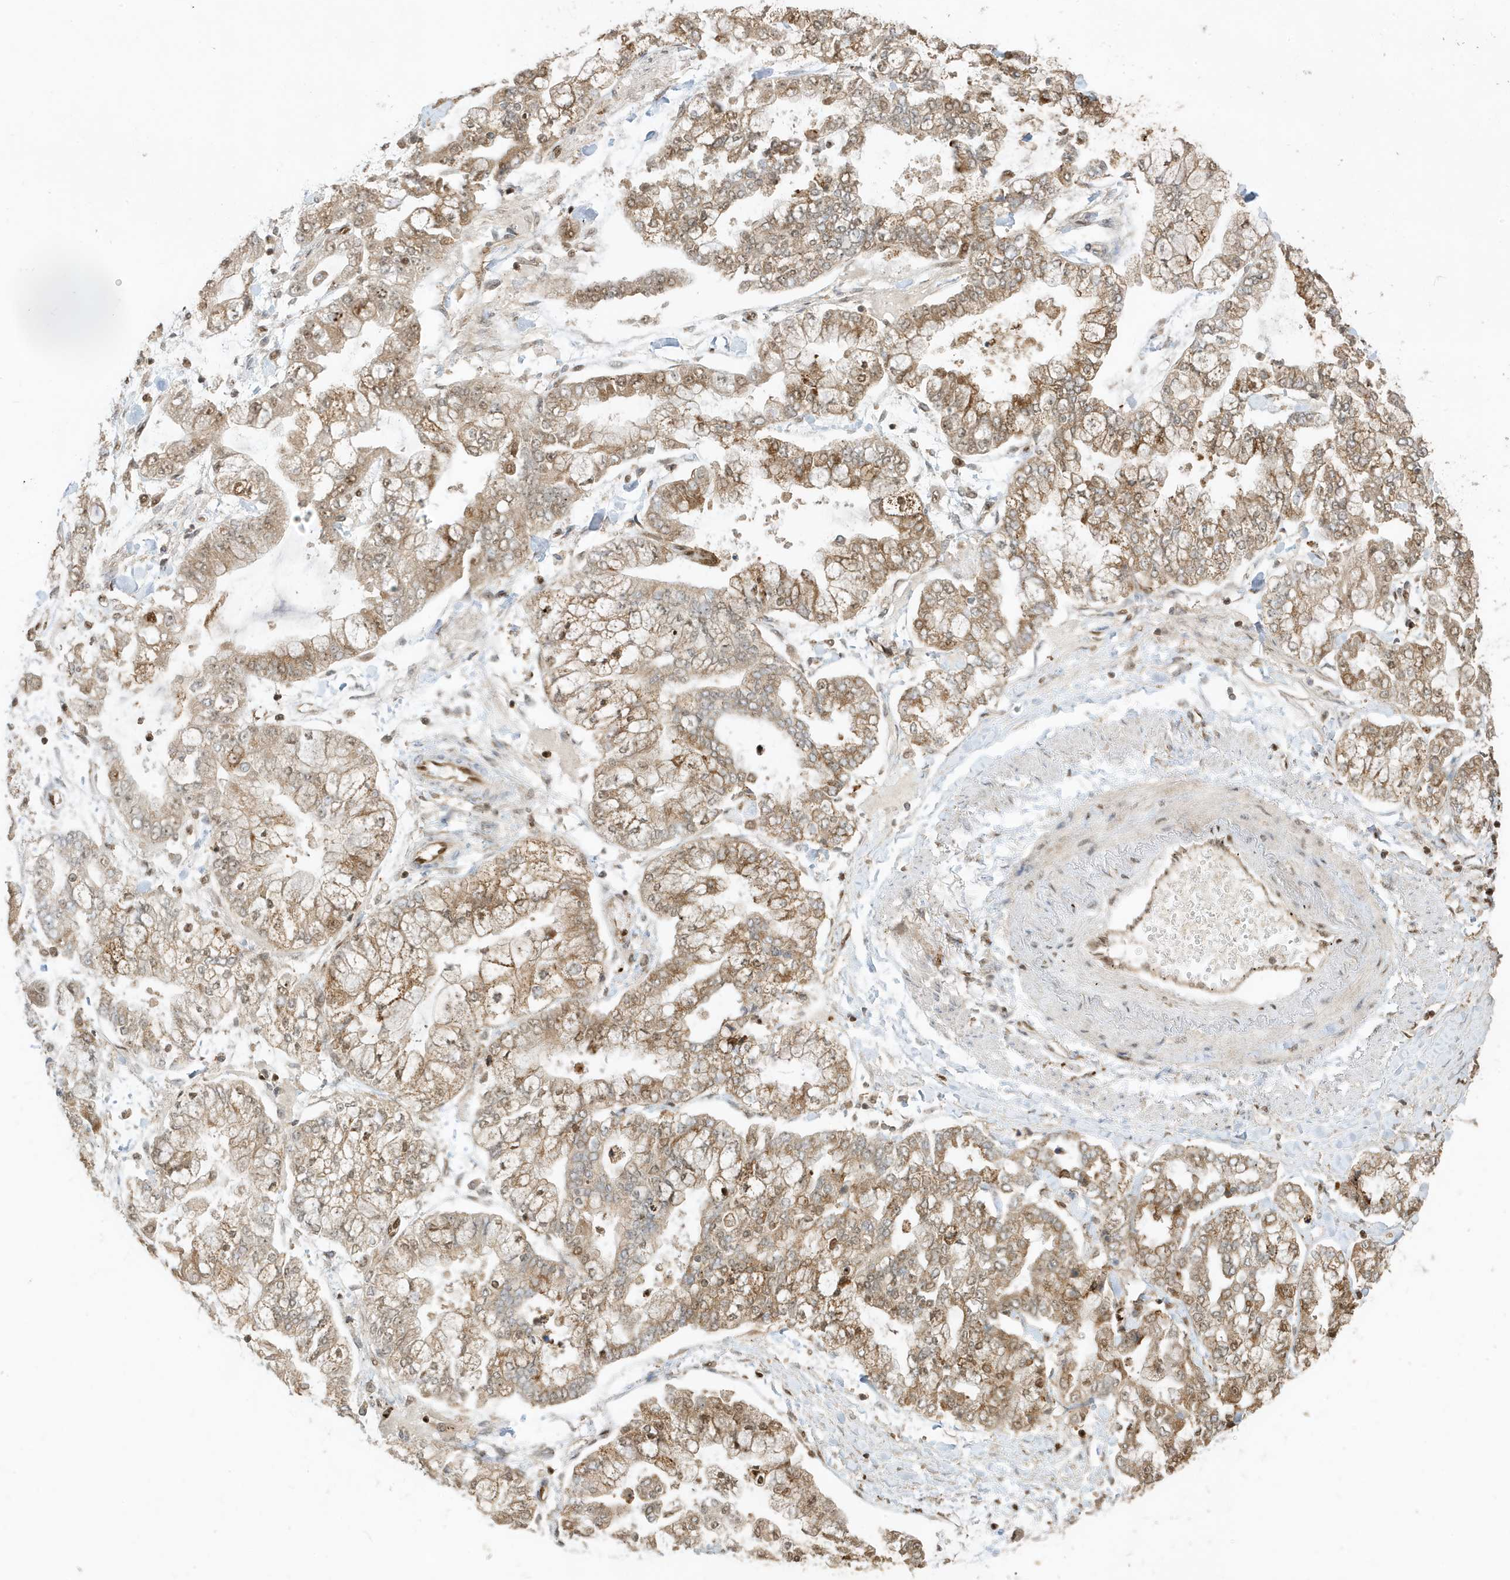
{"staining": {"intensity": "moderate", "quantity": ">75%", "location": "cytoplasmic/membranous,nuclear"}, "tissue": "stomach cancer", "cell_type": "Tumor cells", "image_type": "cancer", "snomed": [{"axis": "morphology", "description": "Normal tissue, NOS"}, {"axis": "morphology", "description": "Adenocarcinoma, NOS"}, {"axis": "topography", "description": "Stomach, upper"}, {"axis": "topography", "description": "Stomach"}], "caption": "Immunohistochemical staining of stomach cancer (adenocarcinoma) shows moderate cytoplasmic/membranous and nuclear protein staining in about >75% of tumor cells. The protein is shown in brown color, while the nuclei are stained blue.", "gene": "ZBTB41", "patient": {"sex": "male", "age": 76}}